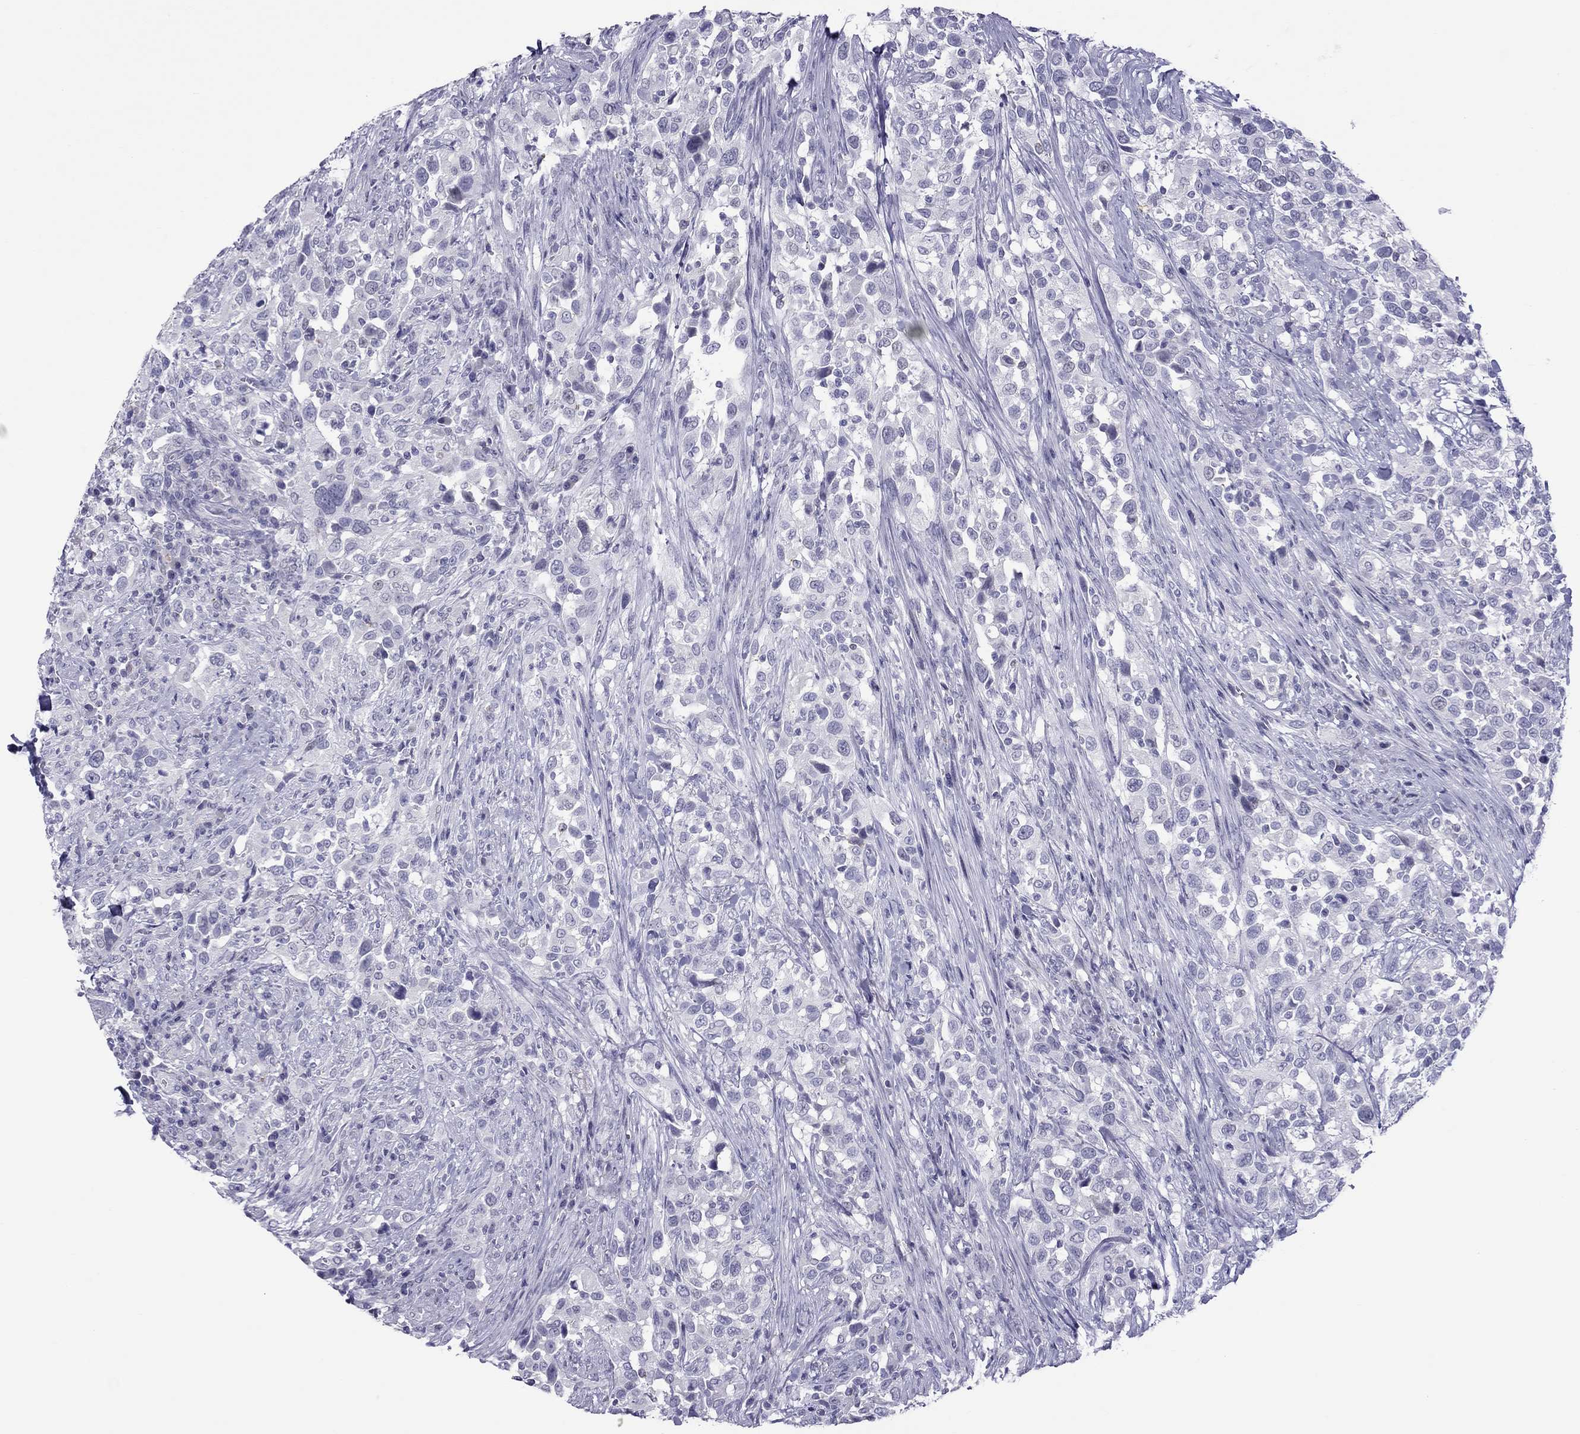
{"staining": {"intensity": "negative", "quantity": "none", "location": "none"}, "tissue": "urothelial cancer", "cell_type": "Tumor cells", "image_type": "cancer", "snomed": [{"axis": "morphology", "description": "Urothelial carcinoma, NOS"}, {"axis": "morphology", "description": "Urothelial carcinoma, High grade"}, {"axis": "topography", "description": "Urinary bladder"}], "caption": "A micrograph of human urothelial cancer is negative for staining in tumor cells.", "gene": "TEX14", "patient": {"sex": "female", "age": 64}}